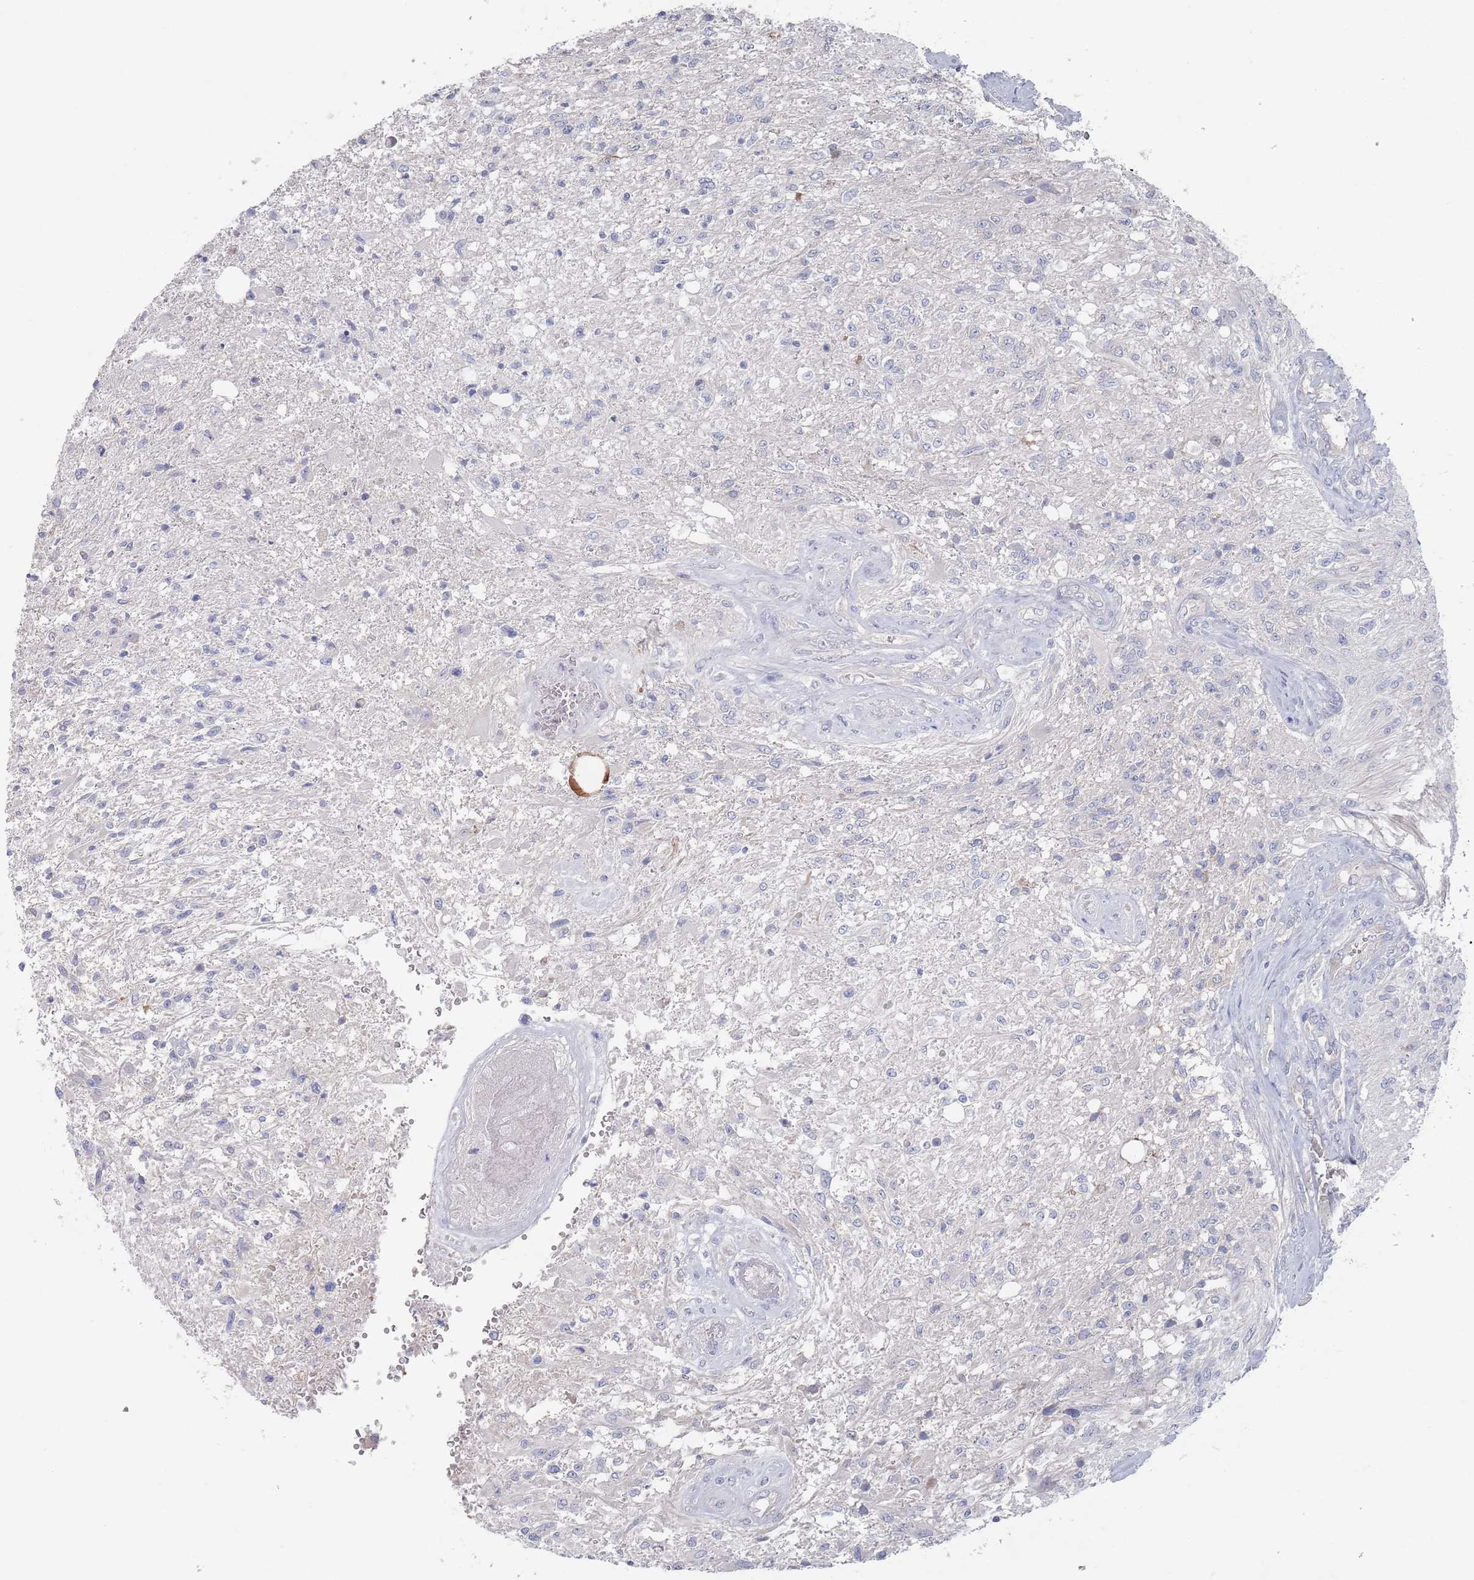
{"staining": {"intensity": "negative", "quantity": "none", "location": "none"}, "tissue": "glioma", "cell_type": "Tumor cells", "image_type": "cancer", "snomed": [{"axis": "morphology", "description": "Glioma, malignant, High grade"}, {"axis": "topography", "description": "Brain"}], "caption": "Tumor cells show no significant protein expression in malignant glioma (high-grade). (Immunohistochemistry, brightfield microscopy, high magnification).", "gene": "TMCO3", "patient": {"sex": "male", "age": 56}}